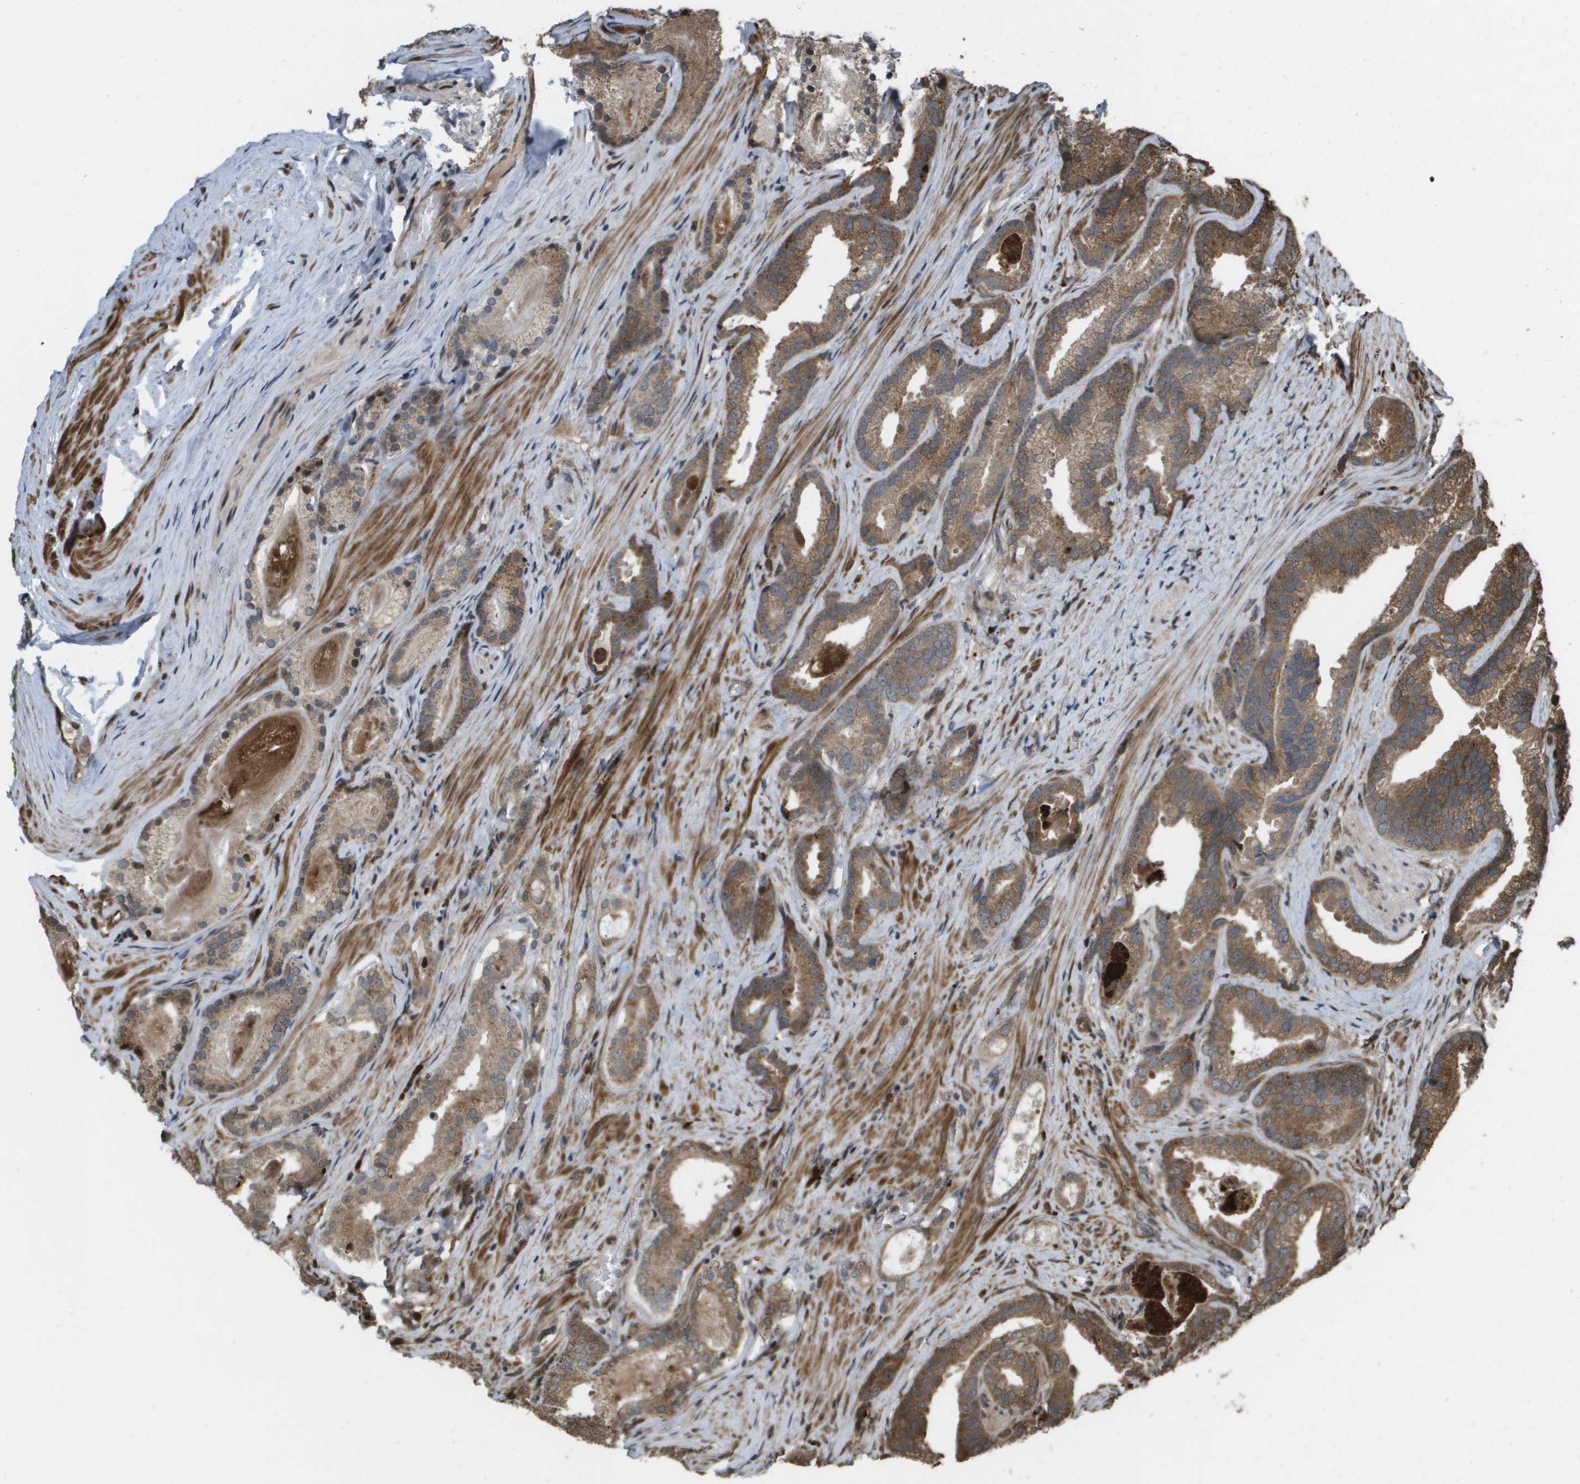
{"staining": {"intensity": "moderate", "quantity": ">75%", "location": "cytoplasmic/membranous"}, "tissue": "prostate cancer", "cell_type": "Tumor cells", "image_type": "cancer", "snomed": [{"axis": "morphology", "description": "Adenocarcinoma, Low grade"}, {"axis": "topography", "description": "Prostate"}], "caption": "Human prostate adenocarcinoma (low-grade) stained for a protein (brown) exhibits moderate cytoplasmic/membranous positive expression in approximately >75% of tumor cells.", "gene": "AXIN2", "patient": {"sex": "male", "age": 59}}